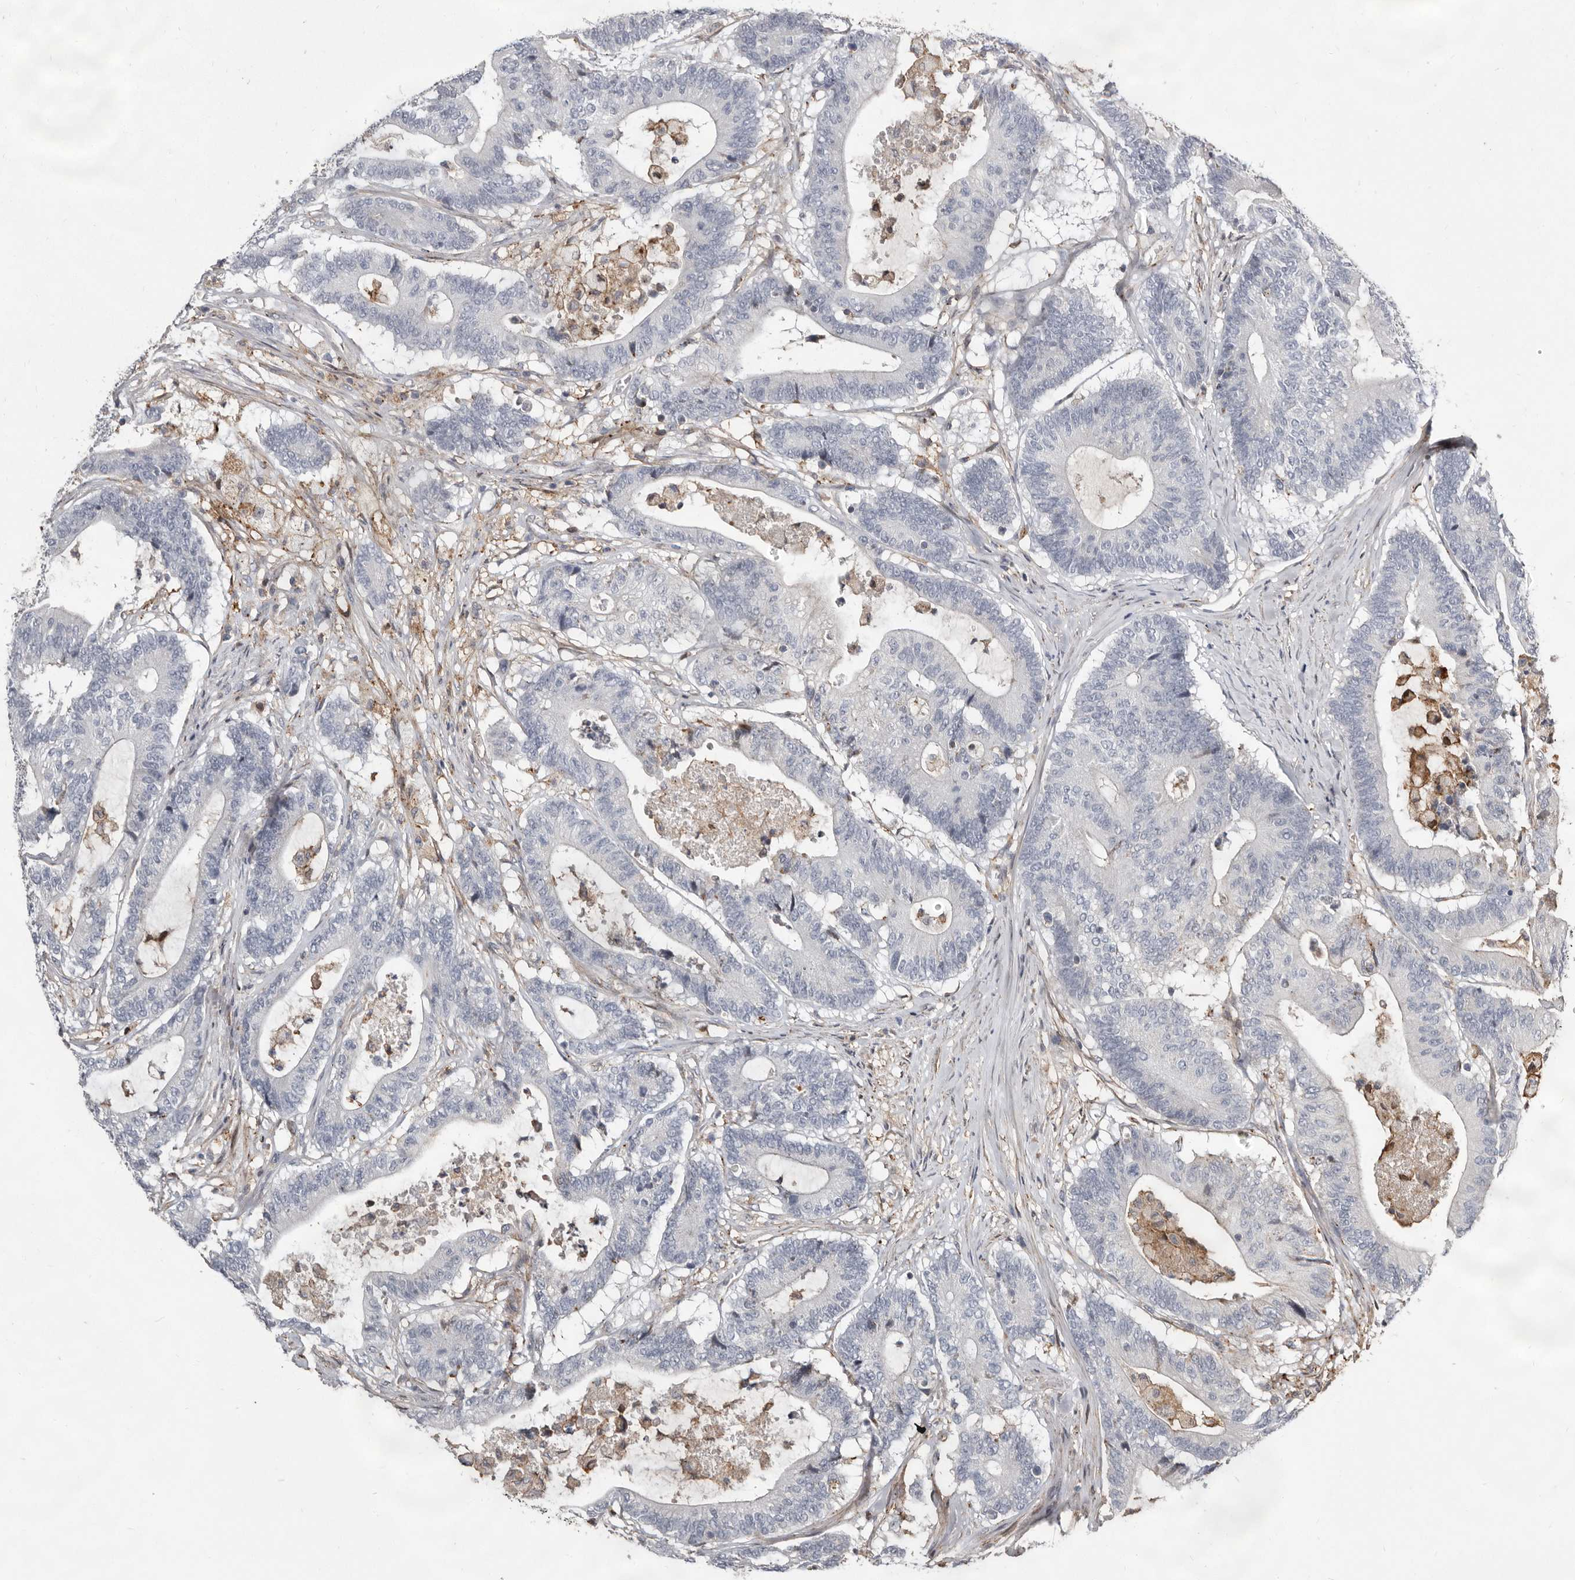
{"staining": {"intensity": "negative", "quantity": "none", "location": "none"}, "tissue": "colorectal cancer", "cell_type": "Tumor cells", "image_type": "cancer", "snomed": [{"axis": "morphology", "description": "Adenocarcinoma, NOS"}, {"axis": "topography", "description": "Colon"}], "caption": "IHC histopathology image of neoplastic tissue: human colorectal cancer stained with DAB shows no significant protein positivity in tumor cells.", "gene": "KIF26B", "patient": {"sex": "female", "age": 84}}